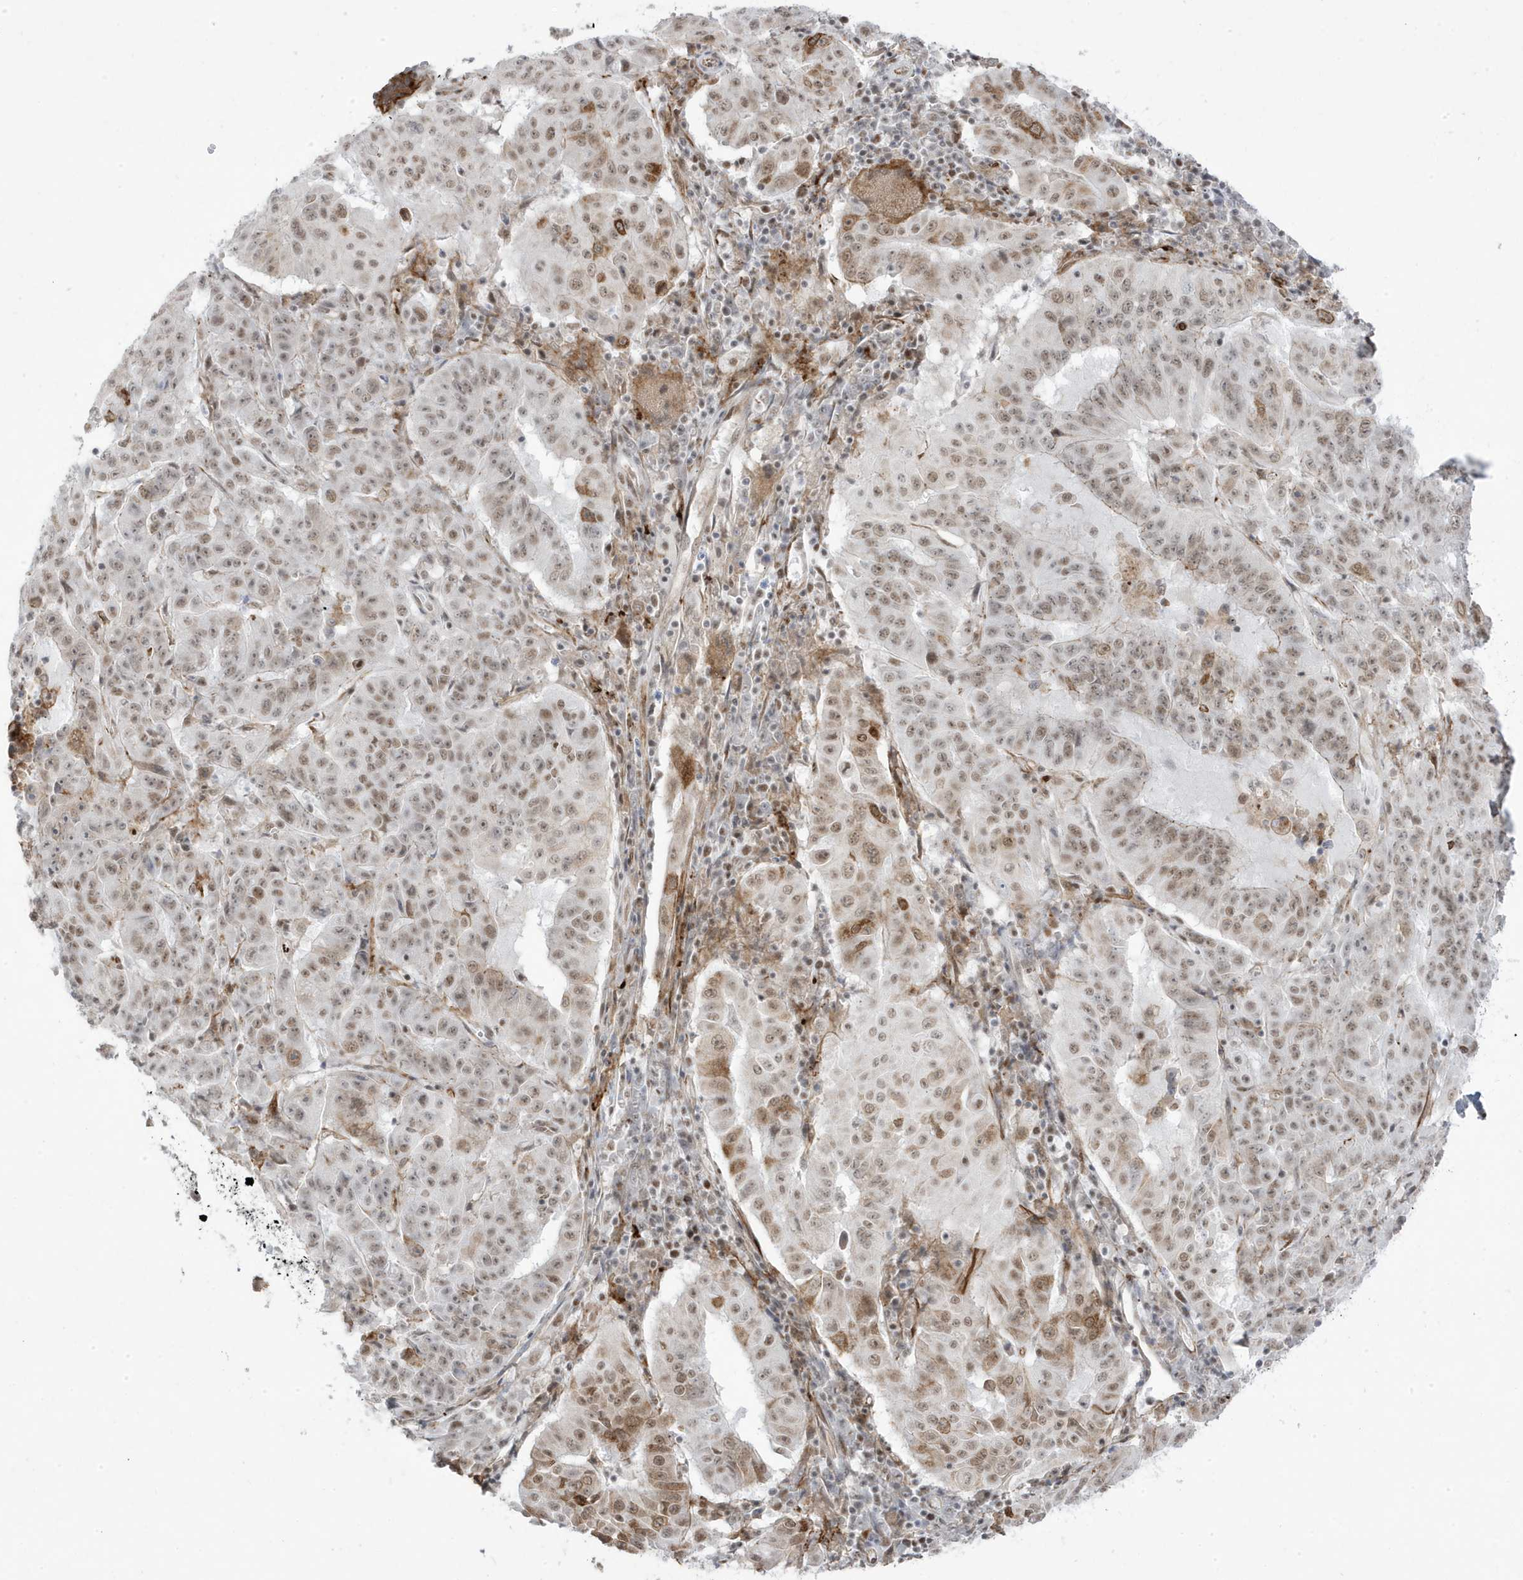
{"staining": {"intensity": "moderate", "quantity": ">75%", "location": "nuclear"}, "tissue": "pancreatic cancer", "cell_type": "Tumor cells", "image_type": "cancer", "snomed": [{"axis": "morphology", "description": "Adenocarcinoma, NOS"}, {"axis": "topography", "description": "Pancreas"}], "caption": "Immunohistochemical staining of pancreatic adenocarcinoma exhibits moderate nuclear protein expression in approximately >75% of tumor cells.", "gene": "ADAMTSL3", "patient": {"sex": "male", "age": 63}}